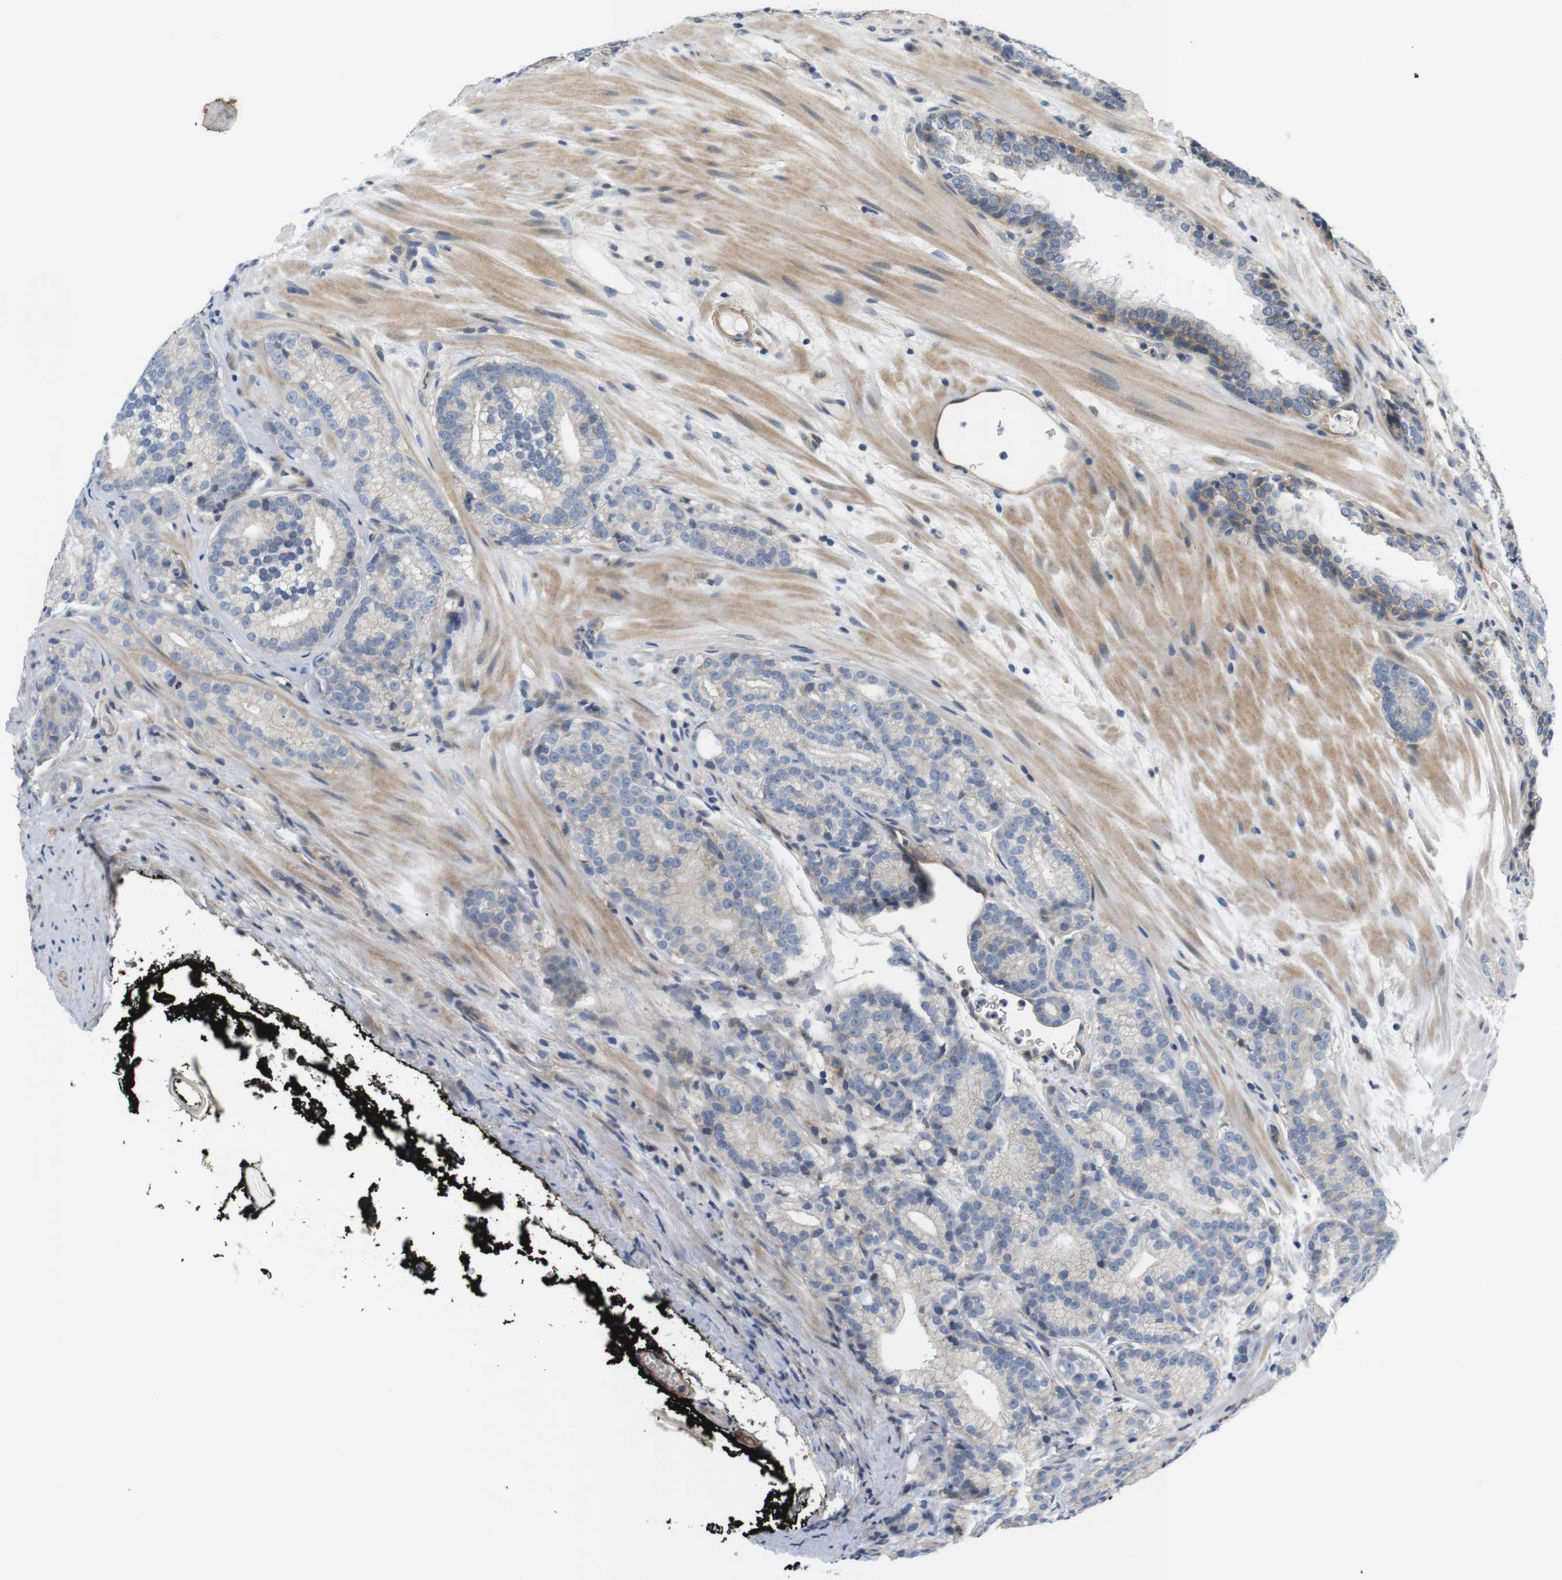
{"staining": {"intensity": "negative", "quantity": "none", "location": "none"}, "tissue": "prostate cancer", "cell_type": "Tumor cells", "image_type": "cancer", "snomed": [{"axis": "morphology", "description": "Adenocarcinoma, High grade"}, {"axis": "topography", "description": "Prostate"}], "caption": "An immunohistochemistry histopathology image of high-grade adenocarcinoma (prostate) is shown. There is no staining in tumor cells of high-grade adenocarcinoma (prostate). (Stains: DAB (3,3'-diaminobenzidine) IHC with hematoxylin counter stain, Microscopy: brightfield microscopy at high magnification).", "gene": "SLC30A1", "patient": {"sex": "male", "age": 61}}